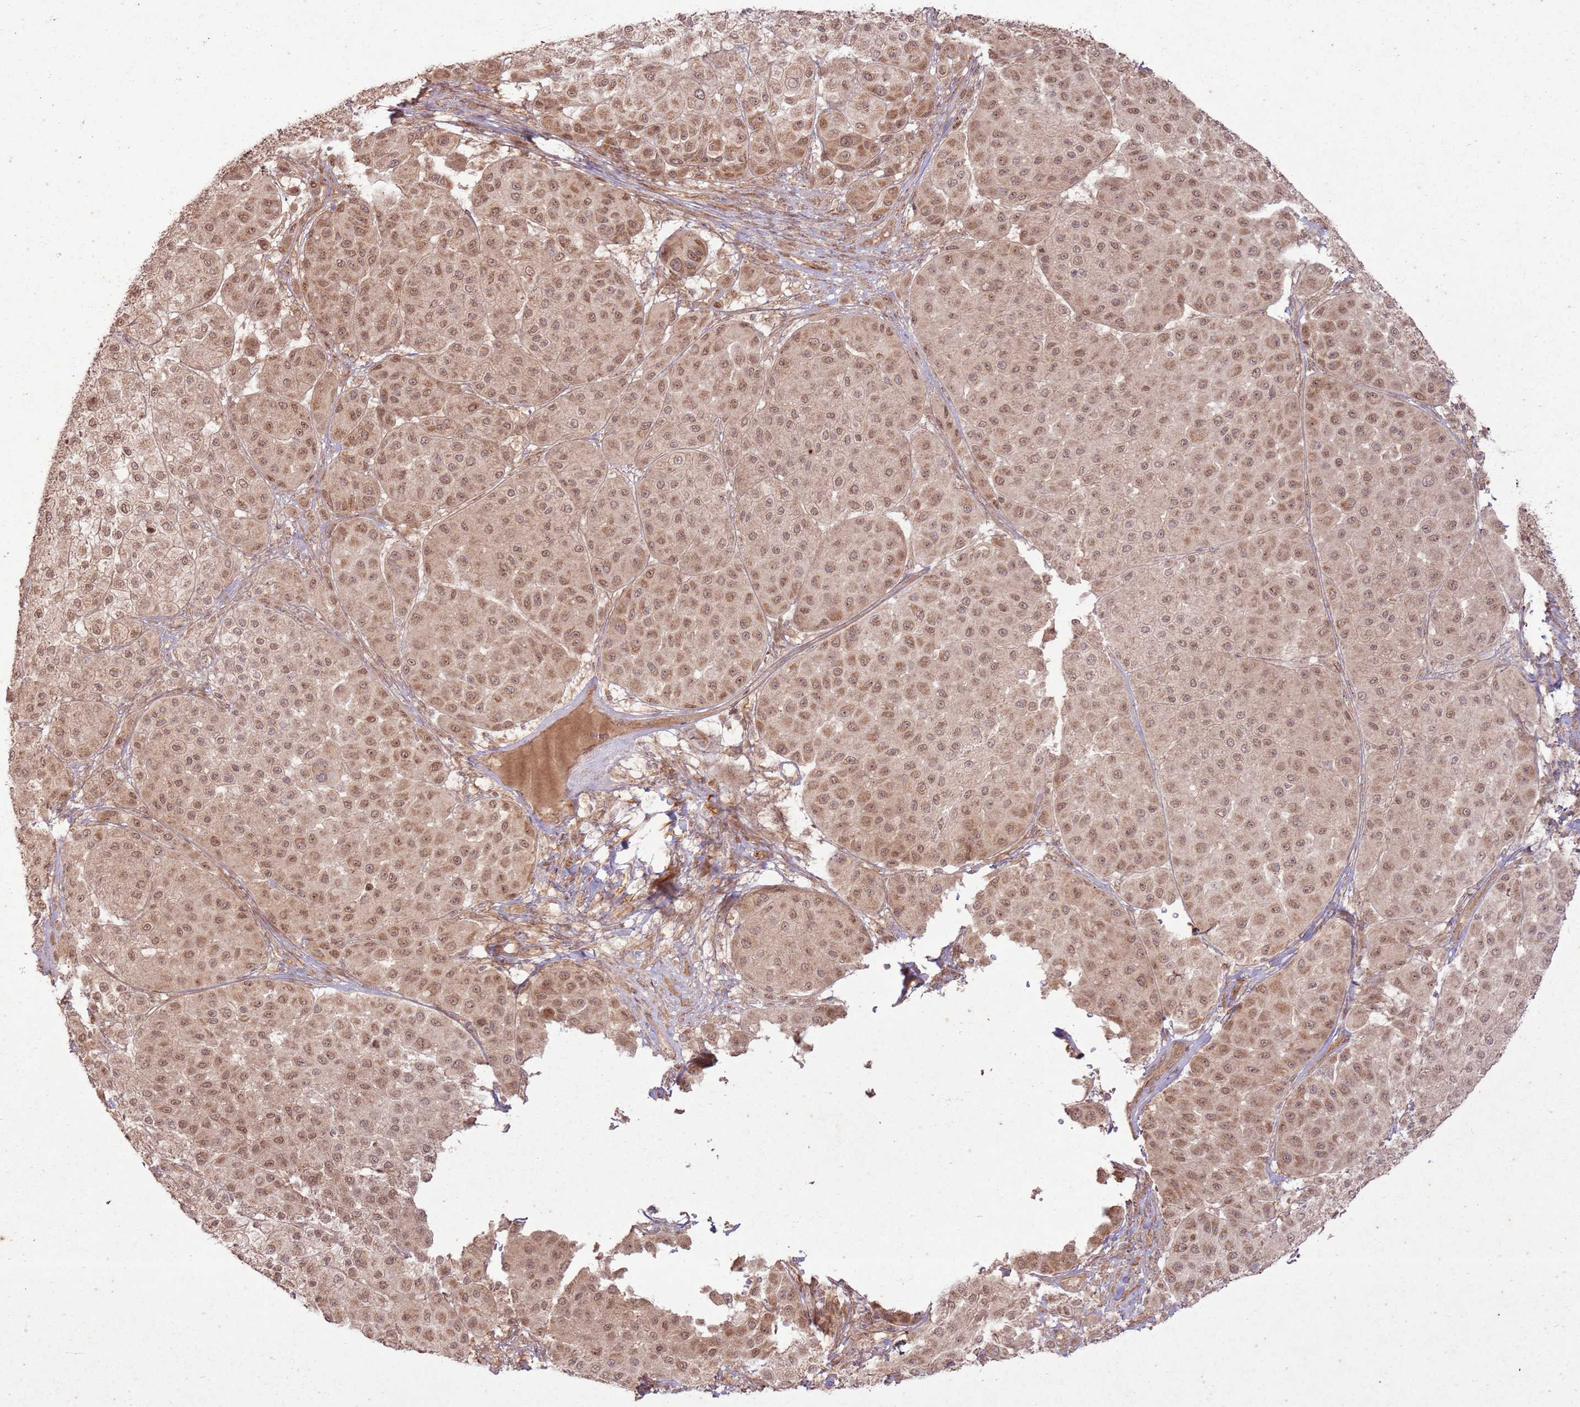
{"staining": {"intensity": "moderate", "quantity": ">75%", "location": "cytoplasmic/membranous,nuclear"}, "tissue": "melanoma", "cell_type": "Tumor cells", "image_type": "cancer", "snomed": [{"axis": "morphology", "description": "Malignant melanoma, Metastatic site"}, {"axis": "topography", "description": "Smooth muscle"}], "caption": "Protein expression analysis of malignant melanoma (metastatic site) displays moderate cytoplasmic/membranous and nuclear positivity in about >75% of tumor cells. The staining is performed using DAB (3,3'-diaminobenzidine) brown chromogen to label protein expression. The nuclei are counter-stained blue using hematoxylin.", "gene": "ZNF623", "patient": {"sex": "male", "age": 41}}